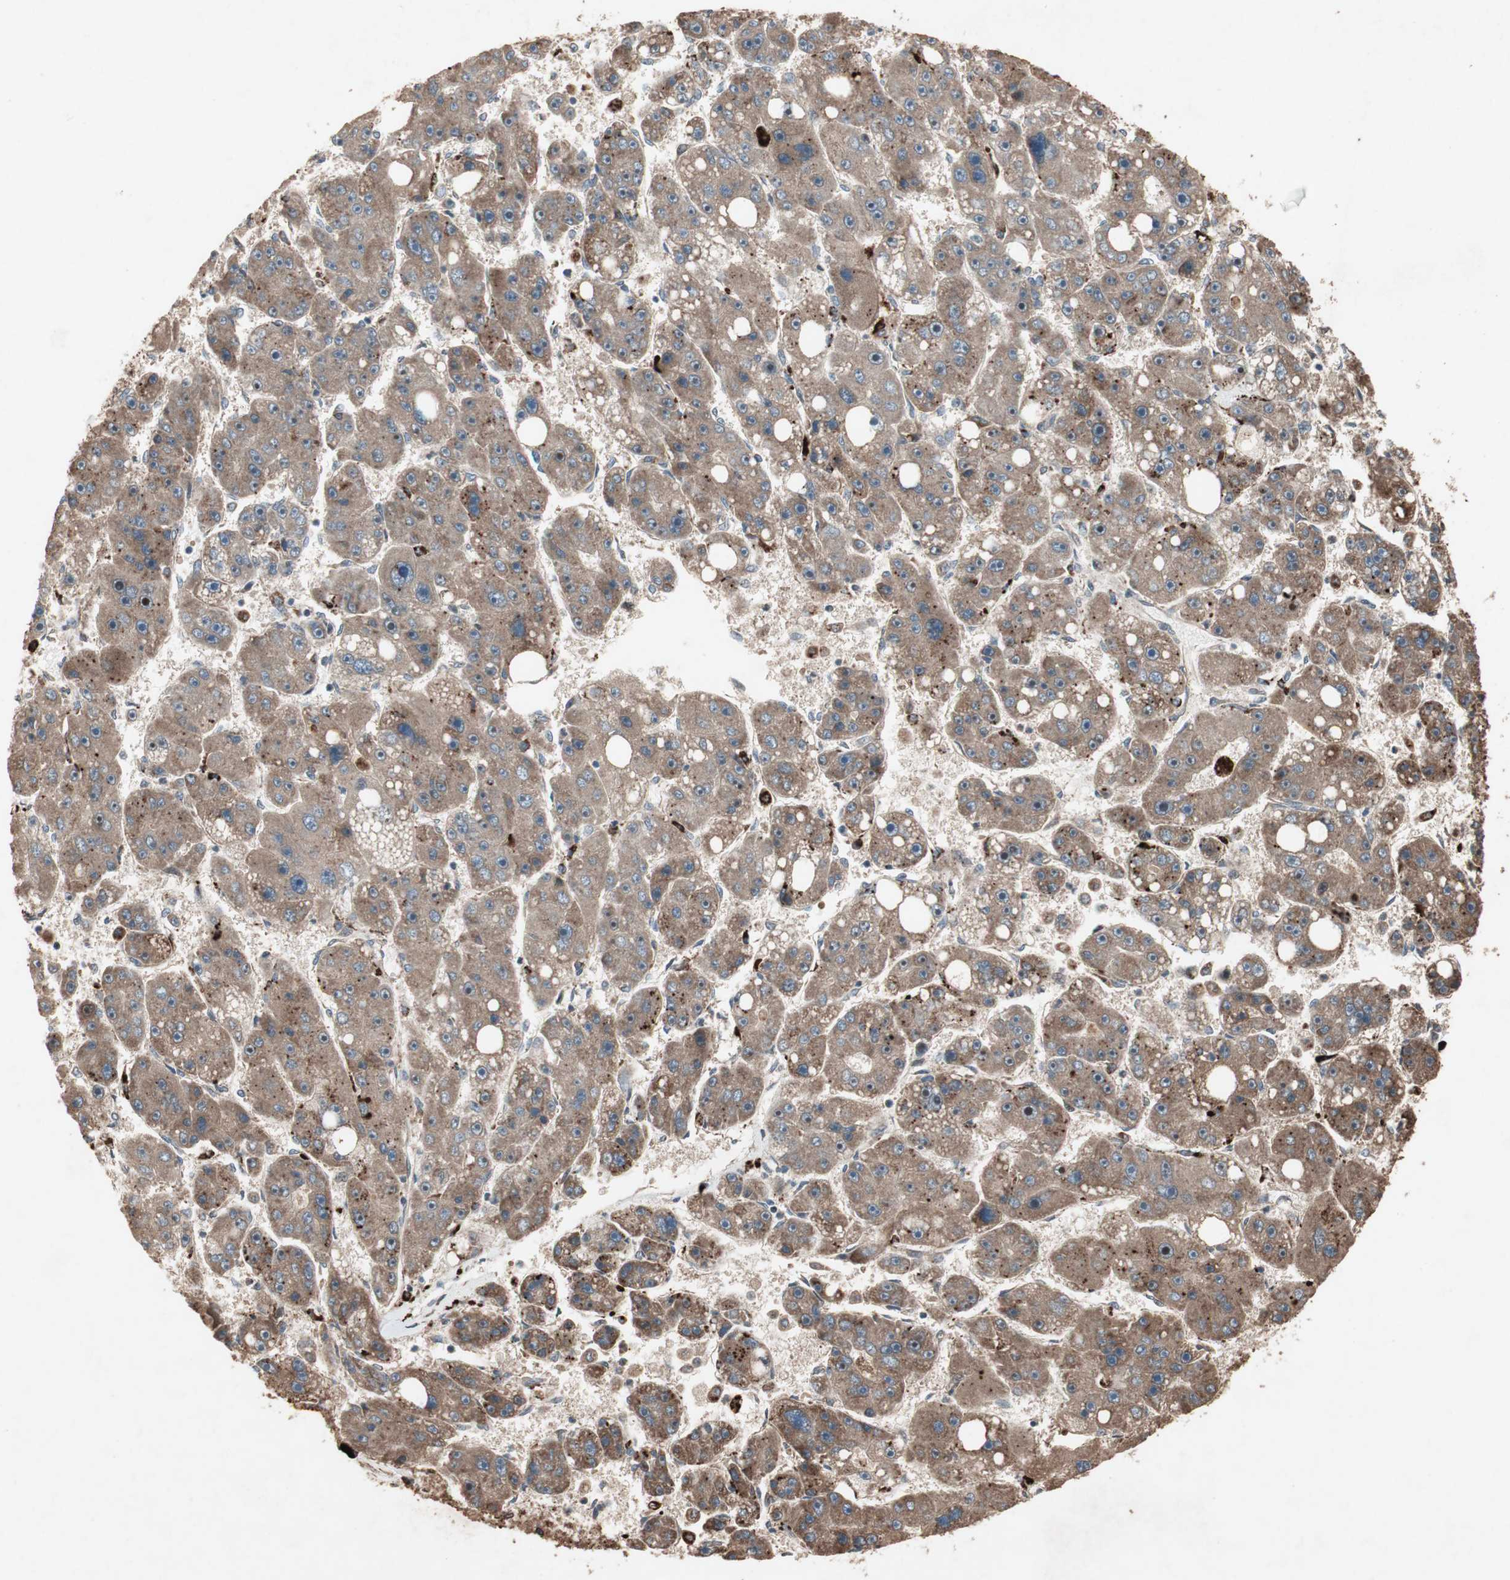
{"staining": {"intensity": "moderate", "quantity": ">75%", "location": "cytoplasmic/membranous"}, "tissue": "liver cancer", "cell_type": "Tumor cells", "image_type": "cancer", "snomed": [{"axis": "morphology", "description": "Carcinoma, Hepatocellular, NOS"}, {"axis": "topography", "description": "Liver"}], "caption": "Protein positivity by IHC demonstrates moderate cytoplasmic/membranous positivity in about >75% of tumor cells in liver hepatocellular carcinoma.", "gene": "RAB1A", "patient": {"sex": "female", "age": 61}}